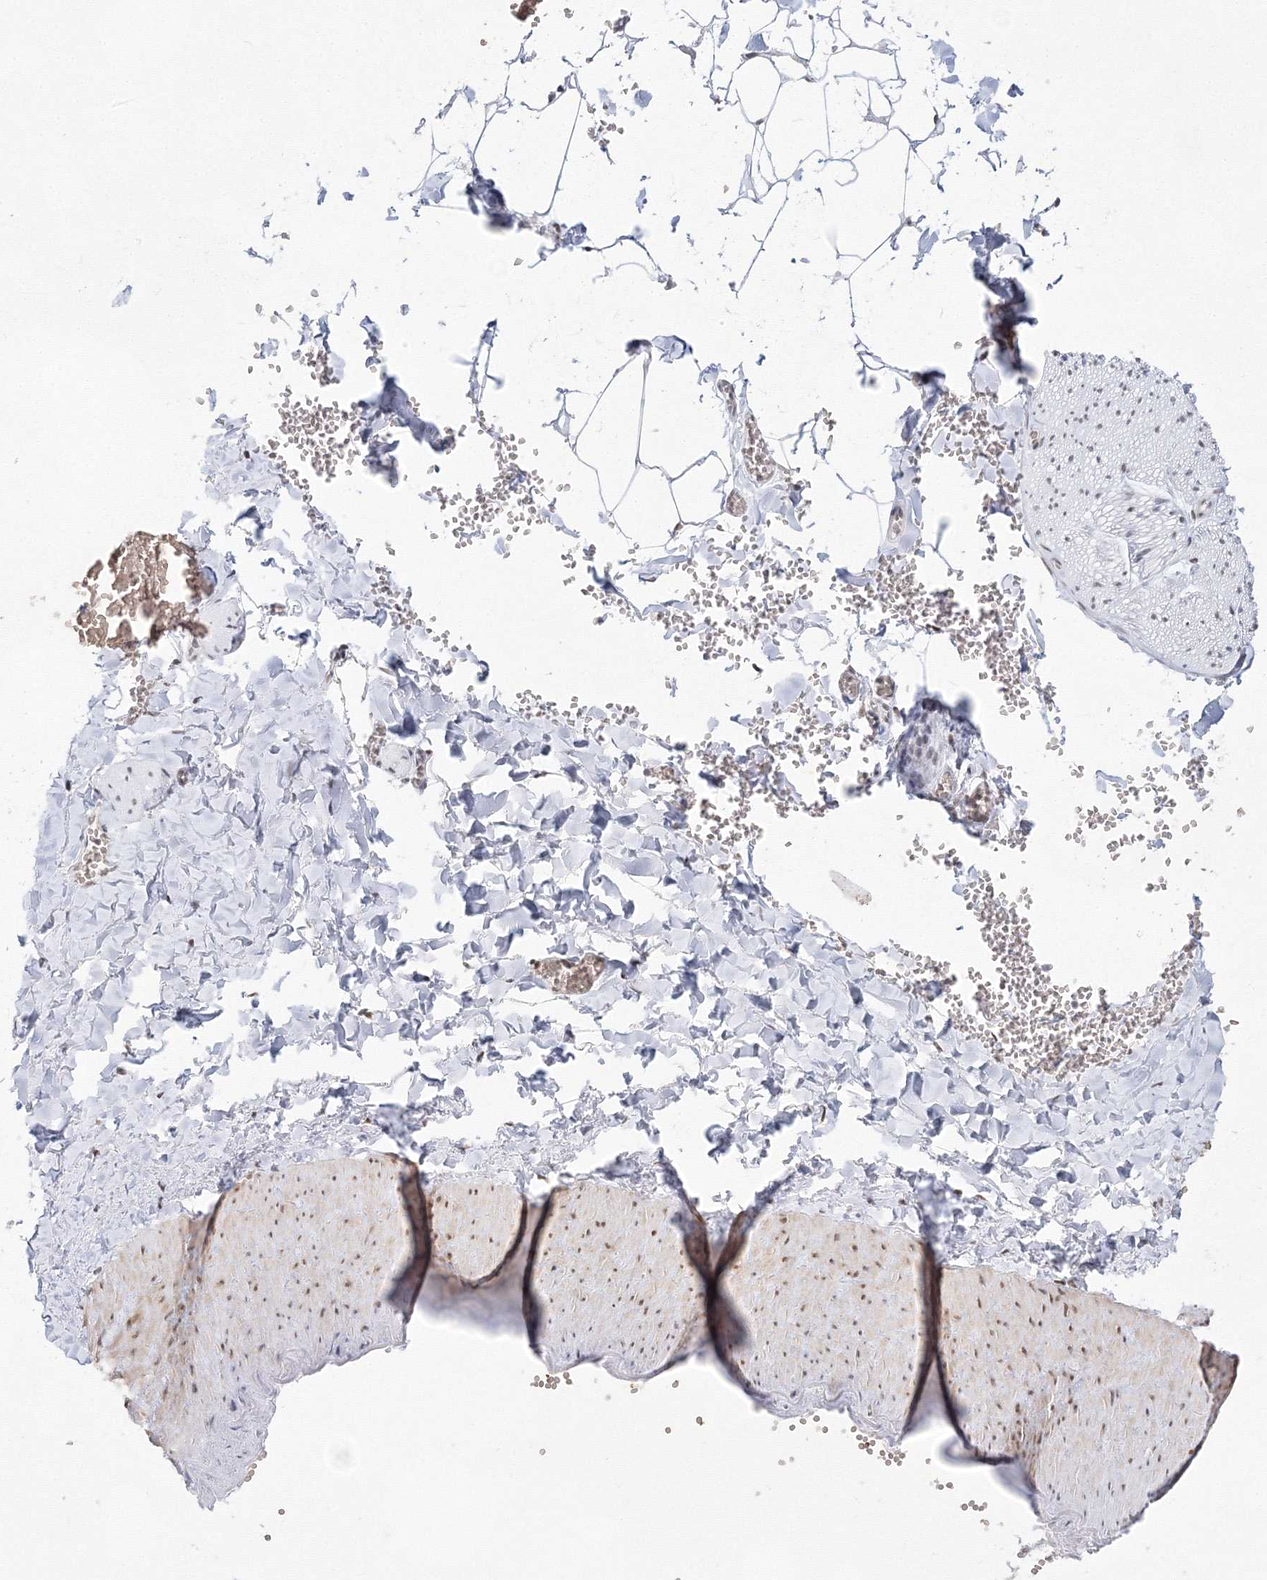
{"staining": {"intensity": "moderate", "quantity": ">75%", "location": "nuclear"}, "tissue": "adipose tissue", "cell_type": "Adipocytes", "image_type": "normal", "snomed": [{"axis": "morphology", "description": "Normal tissue, NOS"}, {"axis": "topography", "description": "Gallbladder"}, {"axis": "topography", "description": "Peripheral nerve tissue"}], "caption": "Immunohistochemical staining of normal human adipose tissue exhibits >75% levels of moderate nuclear protein staining in approximately >75% of adipocytes. (DAB (3,3'-diaminobenzidine) = brown stain, brightfield microscopy at high magnification).", "gene": "ZNF638", "patient": {"sex": "male", "age": 38}}